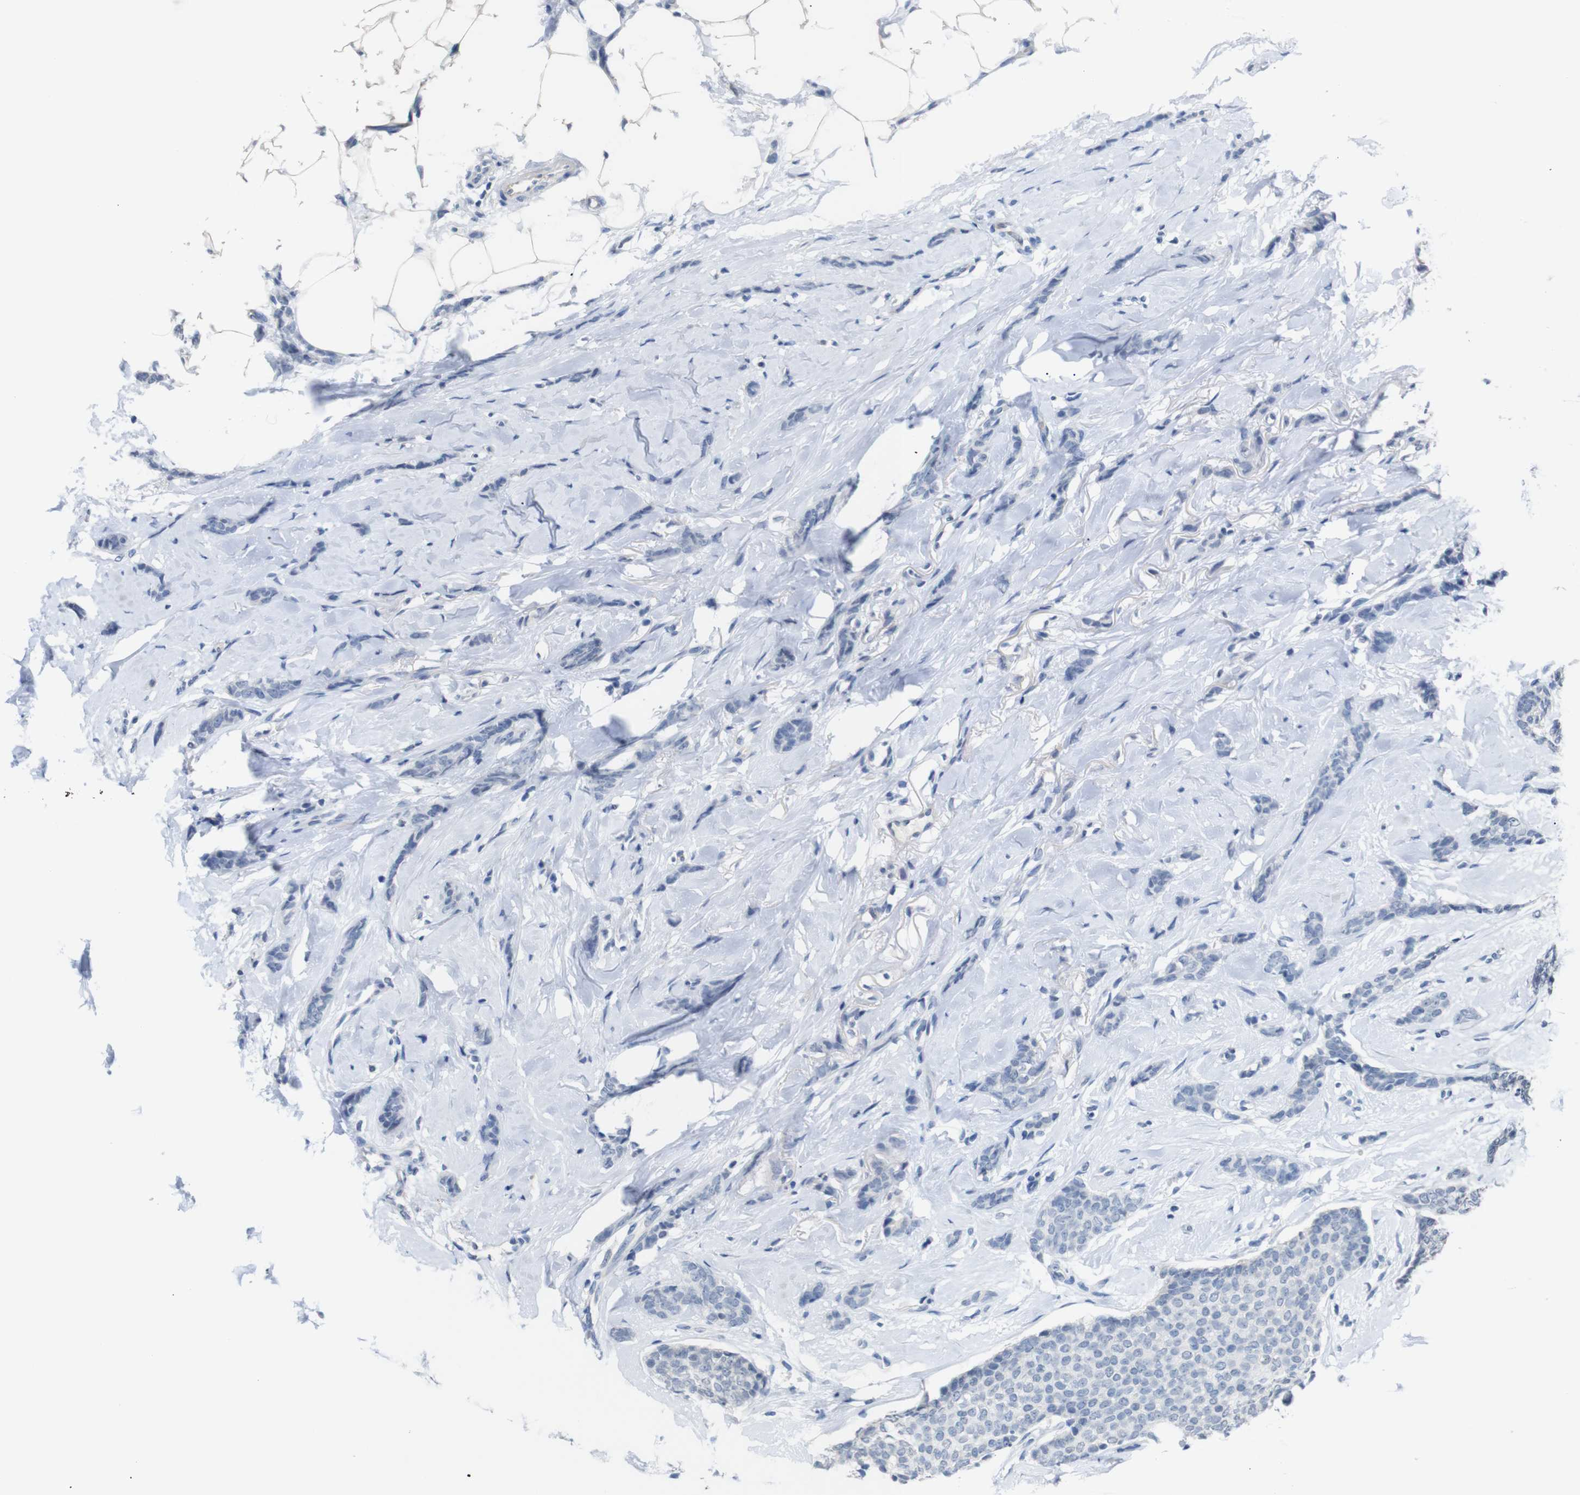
{"staining": {"intensity": "negative", "quantity": "none", "location": "none"}, "tissue": "breast cancer", "cell_type": "Tumor cells", "image_type": "cancer", "snomed": [{"axis": "morphology", "description": "Lobular carcinoma"}, {"axis": "topography", "description": "Skin"}, {"axis": "topography", "description": "Breast"}], "caption": "Breast lobular carcinoma was stained to show a protein in brown. There is no significant positivity in tumor cells. (Immunohistochemistry (ihc), brightfield microscopy, high magnification).", "gene": "CHRM5", "patient": {"sex": "female", "age": 46}}